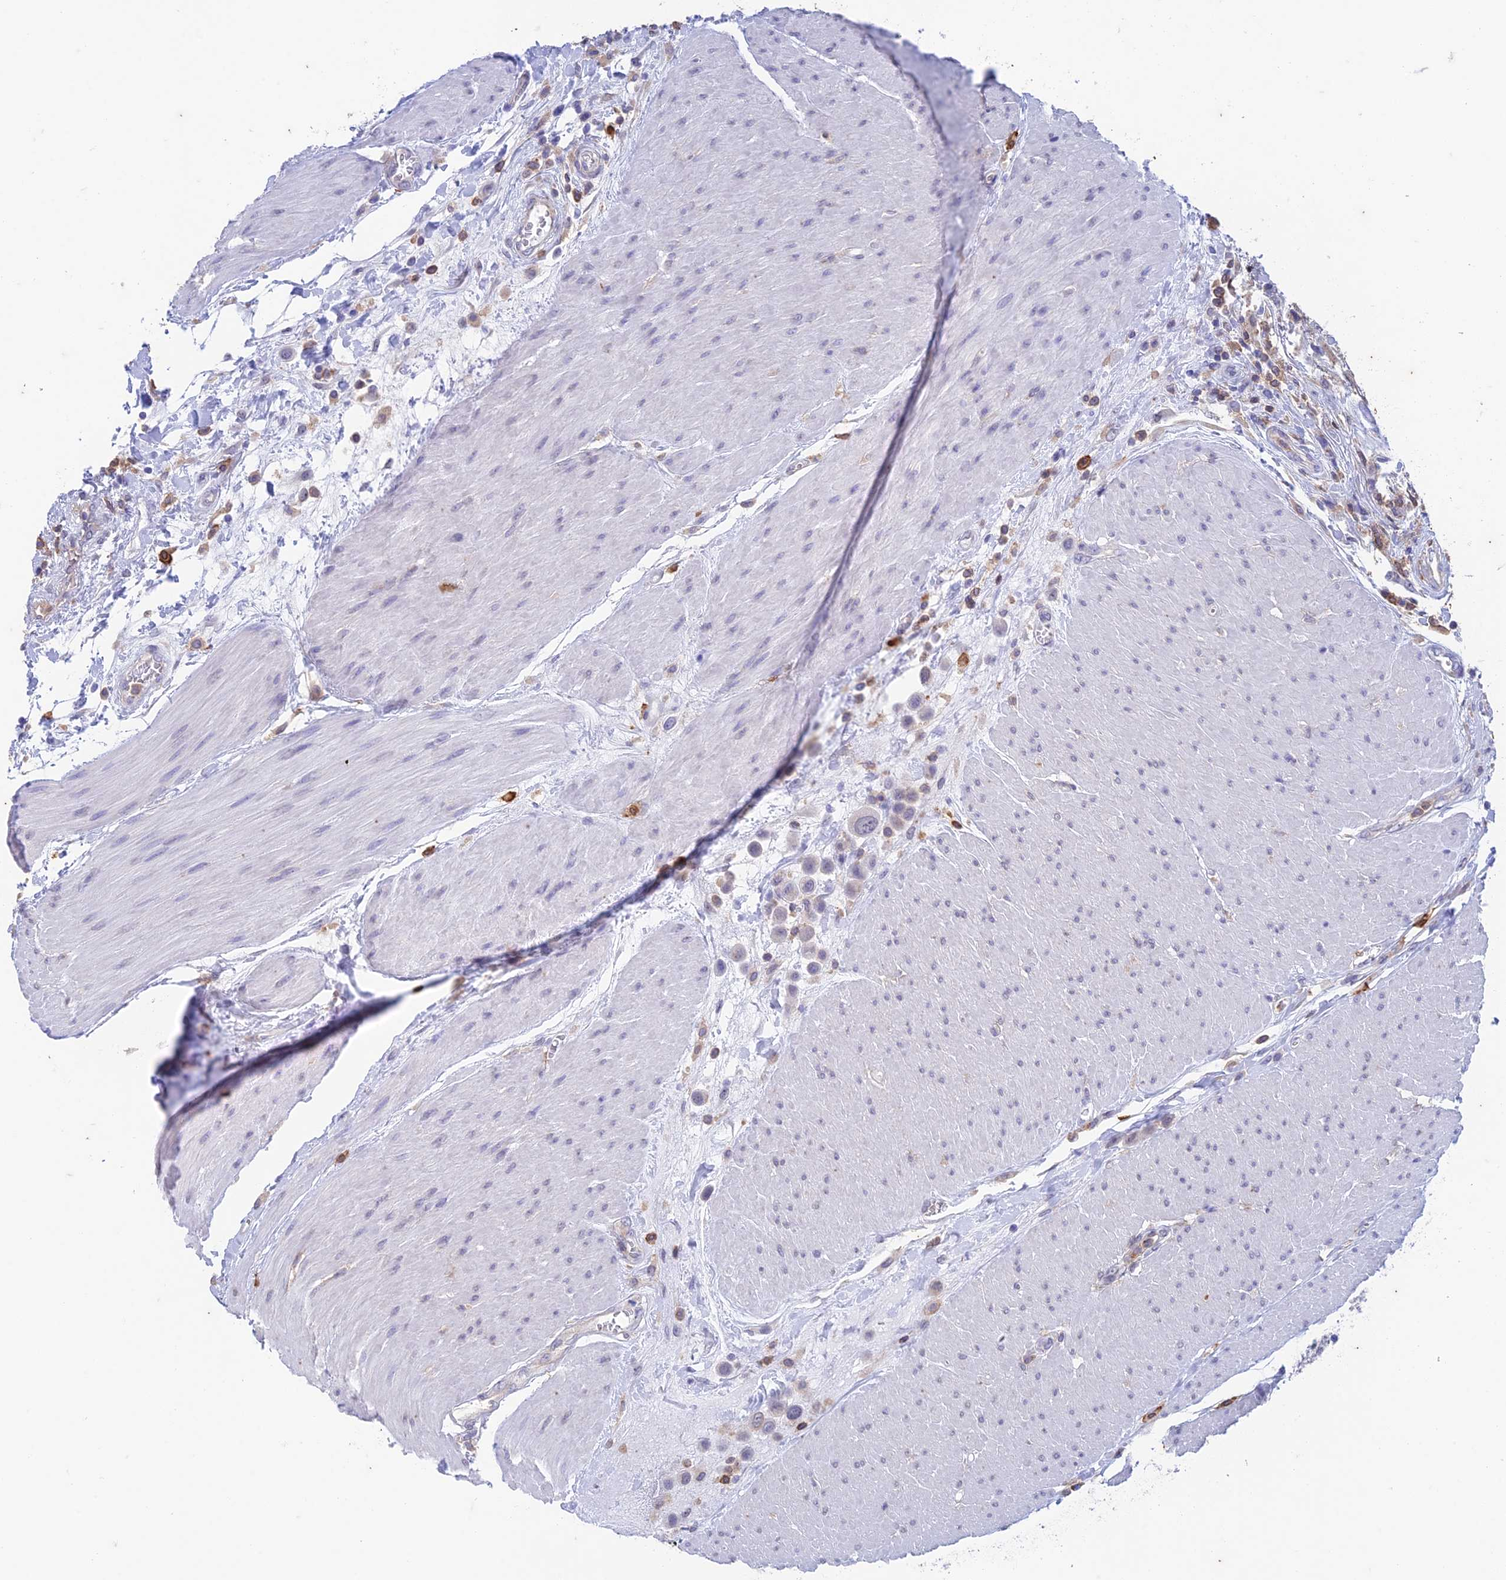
{"staining": {"intensity": "negative", "quantity": "none", "location": "none"}, "tissue": "urothelial cancer", "cell_type": "Tumor cells", "image_type": "cancer", "snomed": [{"axis": "morphology", "description": "Urothelial carcinoma, High grade"}, {"axis": "topography", "description": "Urinary bladder"}], "caption": "Tumor cells are negative for brown protein staining in urothelial cancer. (DAB (3,3'-diaminobenzidine) immunohistochemistry visualized using brightfield microscopy, high magnification).", "gene": "FGF7", "patient": {"sex": "male", "age": 50}}